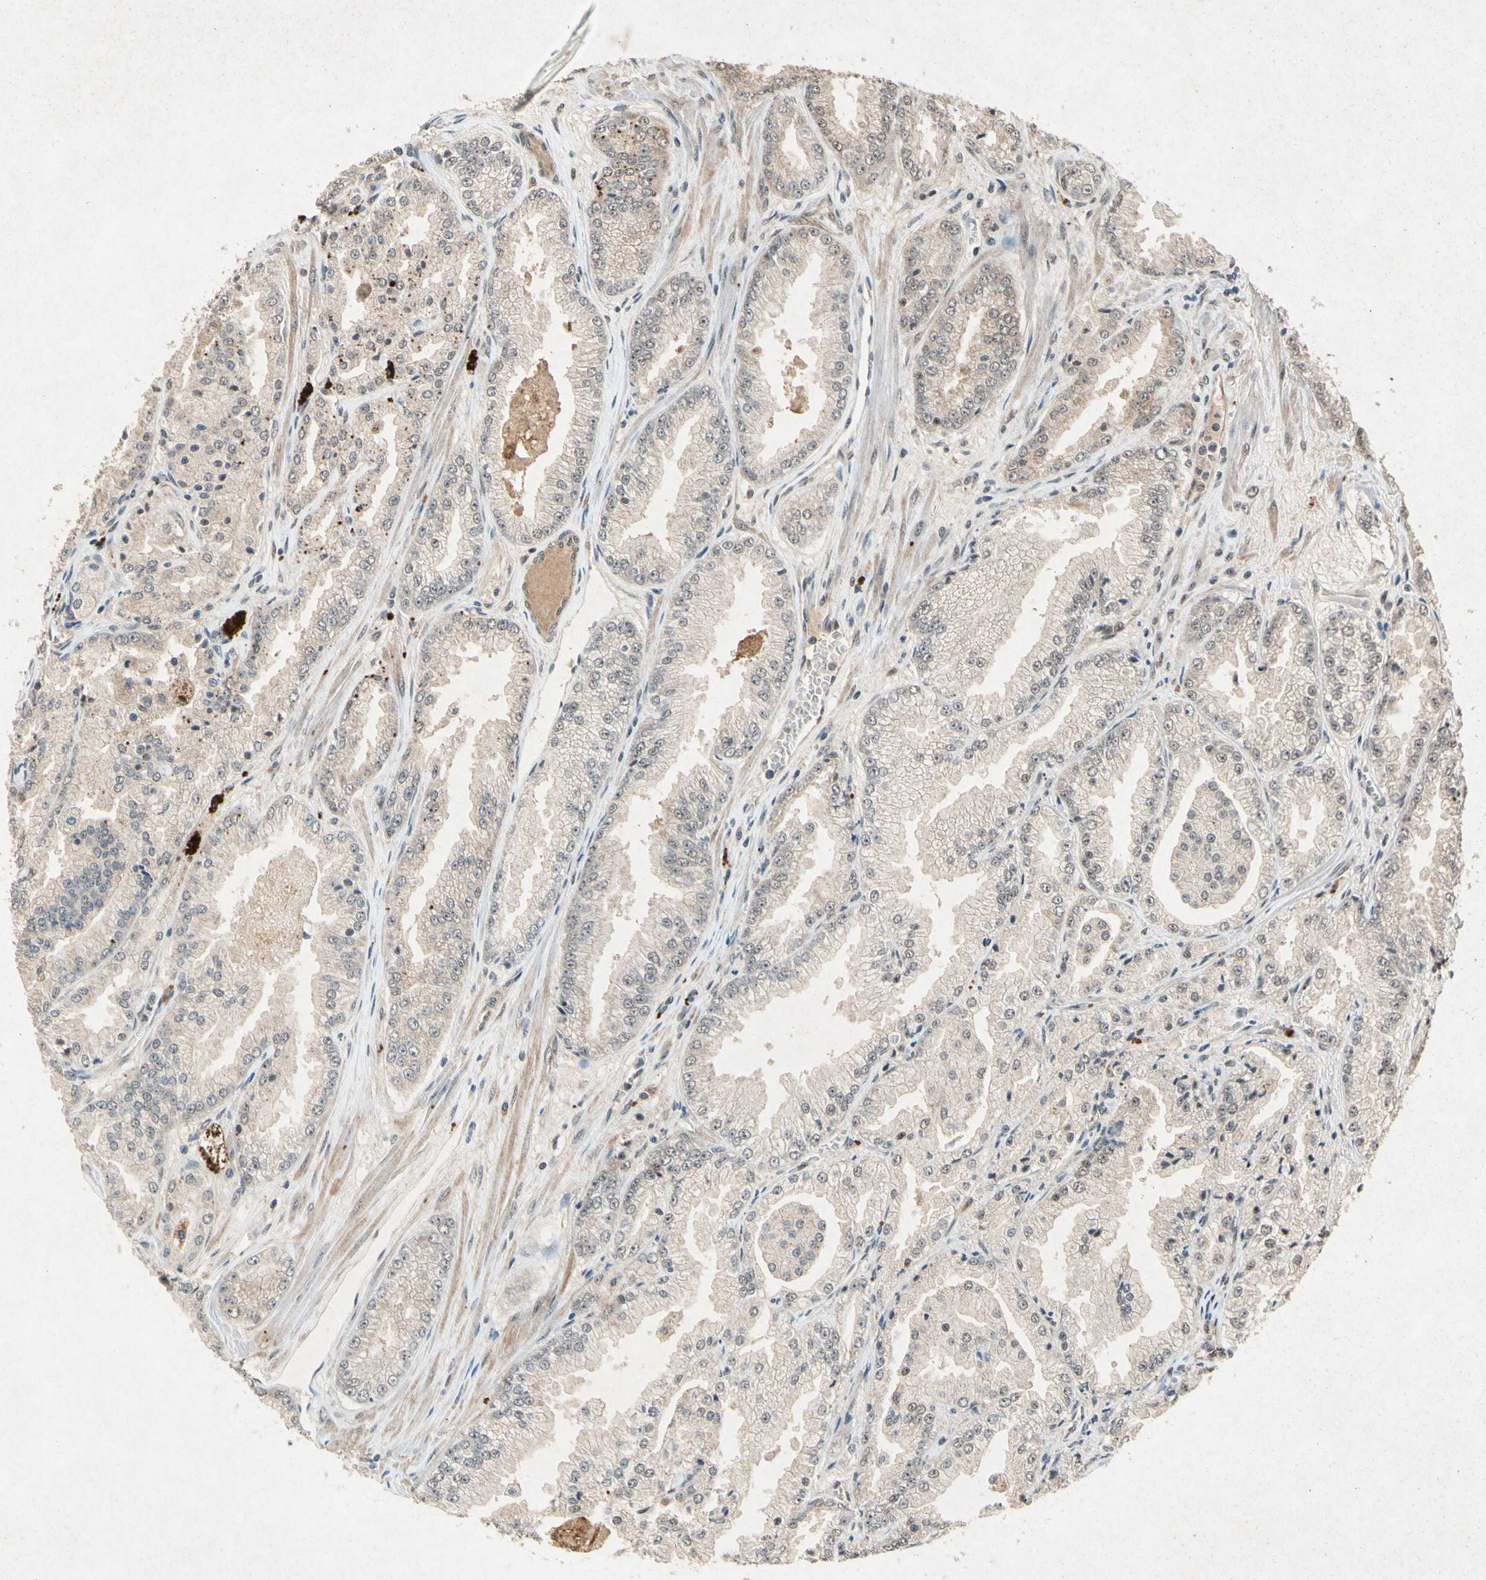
{"staining": {"intensity": "weak", "quantity": "<25%", "location": "nuclear"}, "tissue": "prostate cancer", "cell_type": "Tumor cells", "image_type": "cancer", "snomed": [{"axis": "morphology", "description": "Adenocarcinoma, High grade"}, {"axis": "topography", "description": "Prostate"}], "caption": "Tumor cells are negative for brown protein staining in prostate high-grade adenocarcinoma. Brightfield microscopy of immunohistochemistry (IHC) stained with DAB (brown) and hematoxylin (blue), captured at high magnification.", "gene": "PML", "patient": {"sex": "male", "age": 61}}